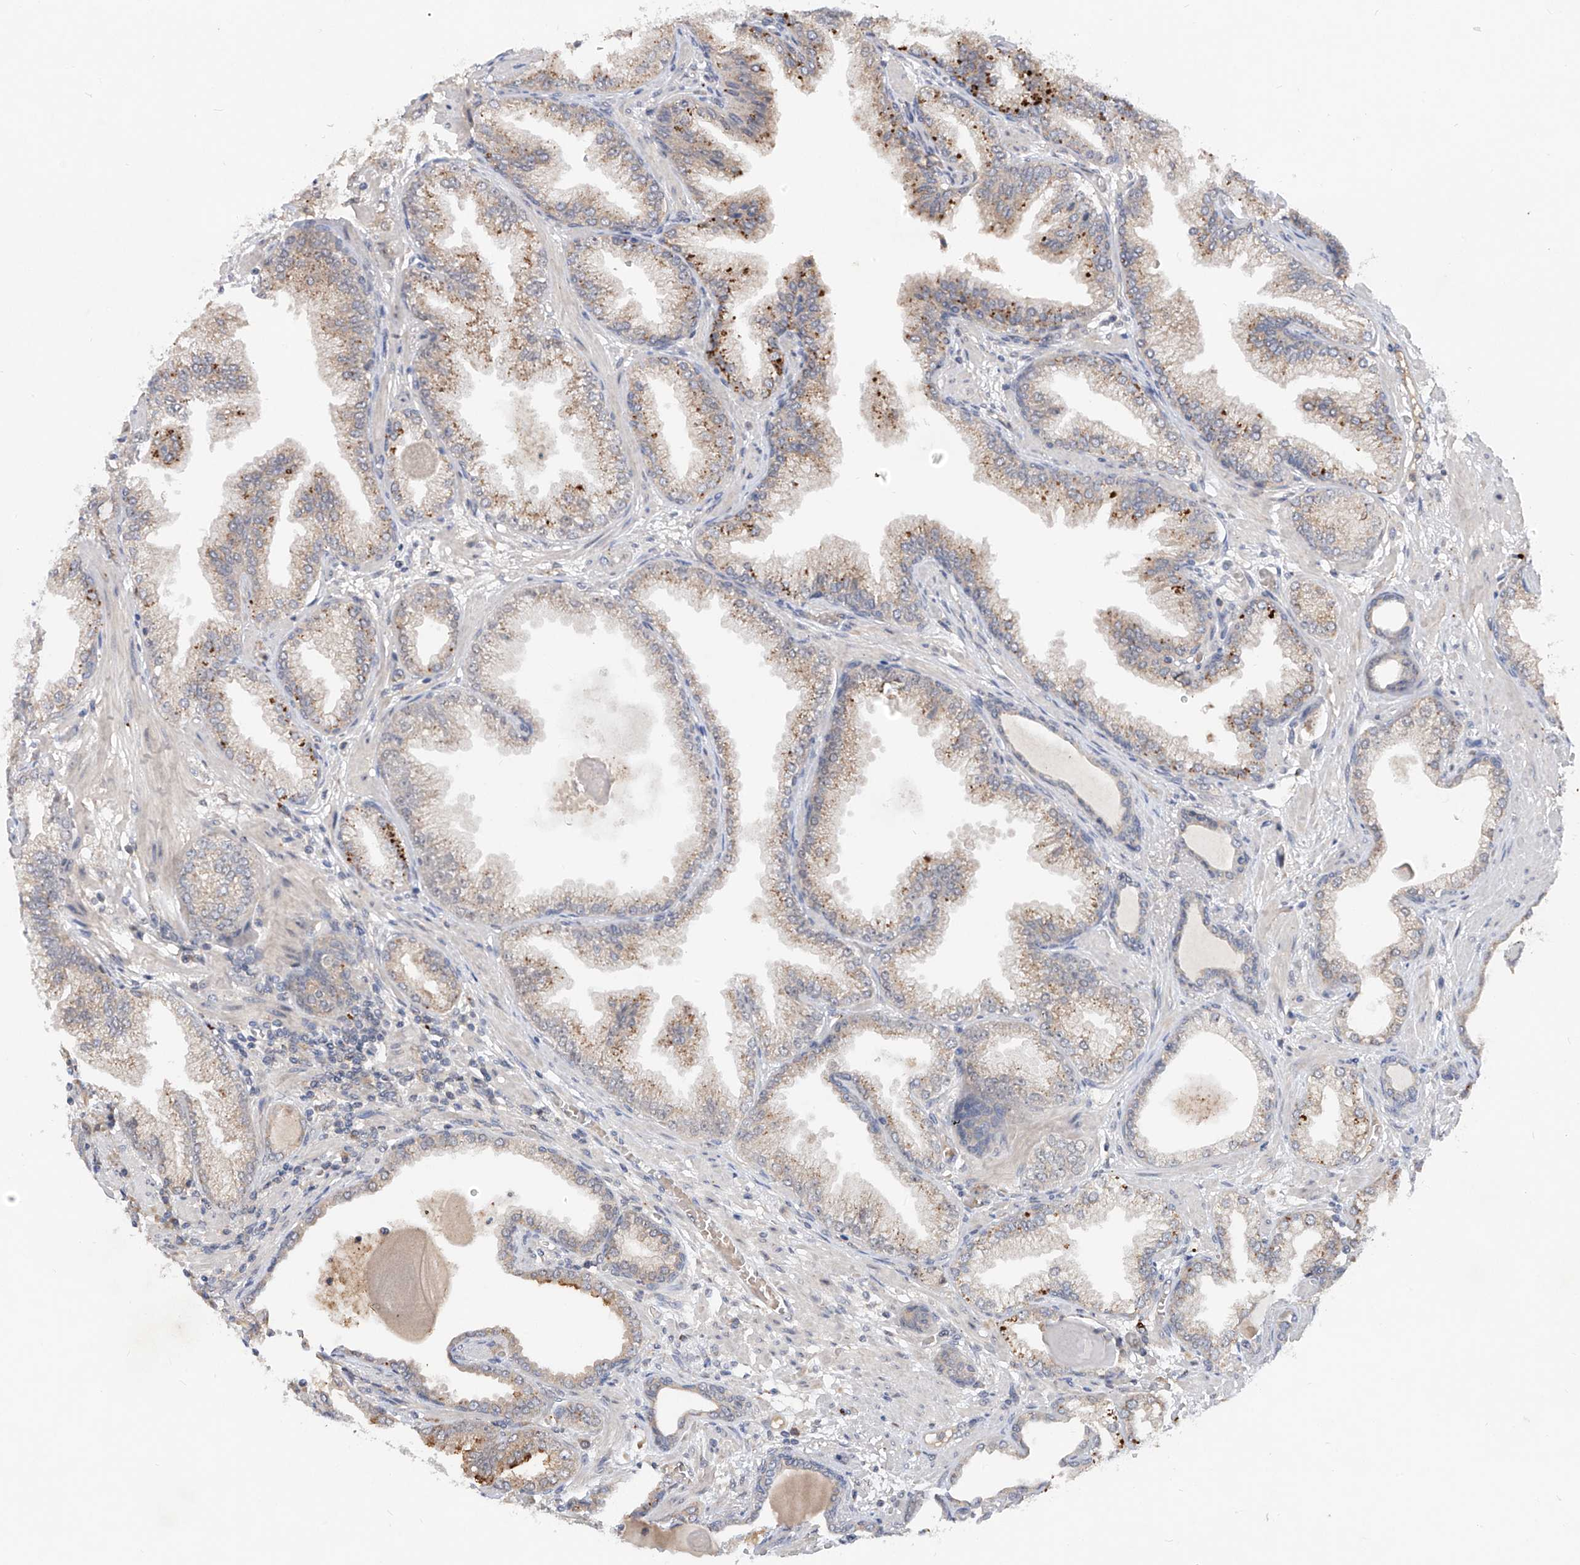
{"staining": {"intensity": "weak", "quantity": "<25%", "location": "cytoplasmic/membranous"}, "tissue": "prostate cancer", "cell_type": "Tumor cells", "image_type": "cancer", "snomed": [{"axis": "morphology", "description": "Adenocarcinoma, High grade"}, {"axis": "topography", "description": "Prostate"}], "caption": "Image shows no significant protein positivity in tumor cells of prostate high-grade adenocarcinoma.", "gene": "FAM135A", "patient": {"sex": "male", "age": 71}}